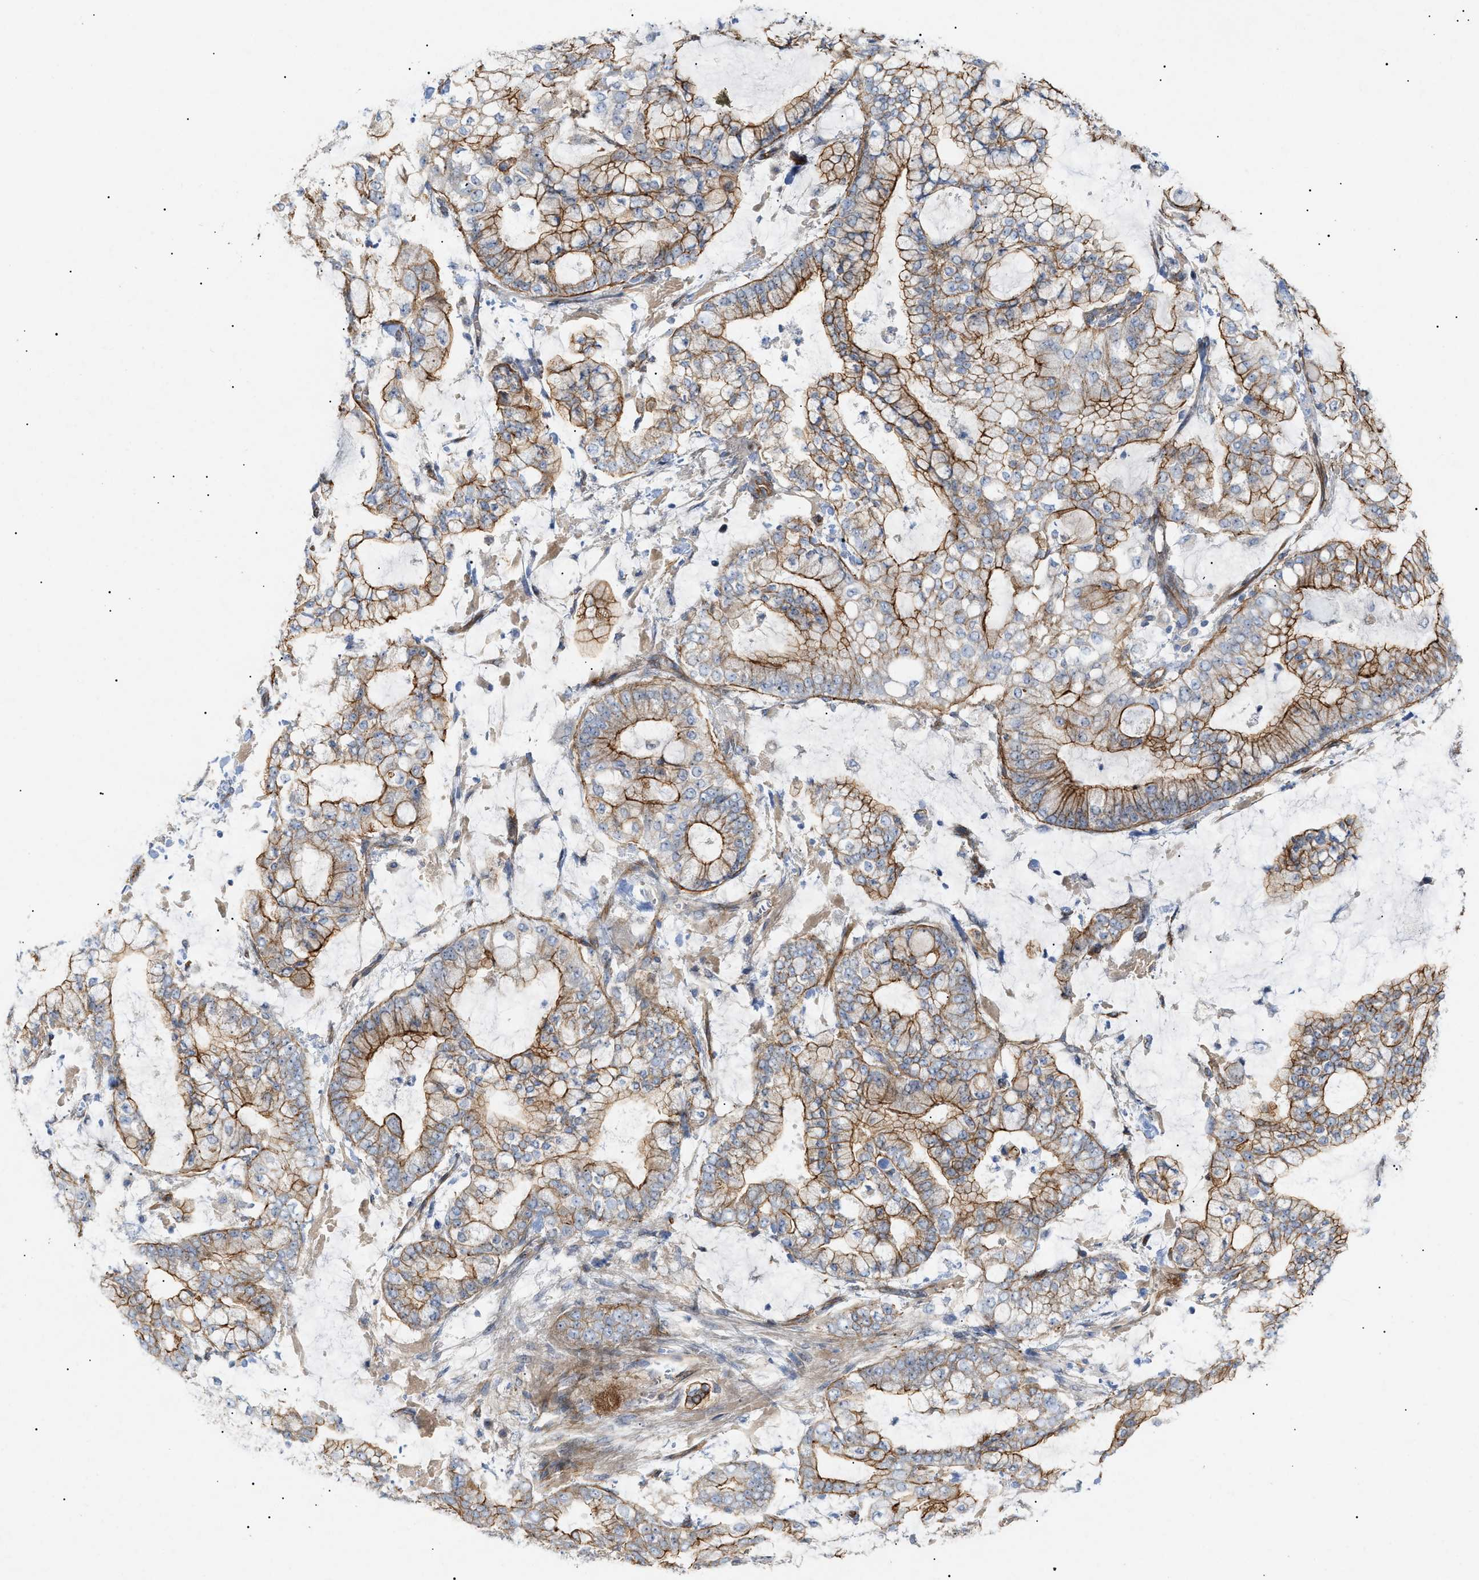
{"staining": {"intensity": "moderate", "quantity": "25%-75%", "location": "cytoplasmic/membranous"}, "tissue": "stomach cancer", "cell_type": "Tumor cells", "image_type": "cancer", "snomed": [{"axis": "morphology", "description": "Normal tissue, NOS"}, {"axis": "morphology", "description": "Adenocarcinoma, NOS"}, {"axis": "topography", "description": "Stomach, upper"}, {"axis": "topography", "description": "Stomach"}], "caption": "This image displays immunohistochemistry staining of human adenocarcinoma (stomach), with medium moderate cytoplasmic/membranous staining in about 25%-75% of tumor cells.", "gene": "ZFHX2", "patient": {"sex": "male", "age": 76}}